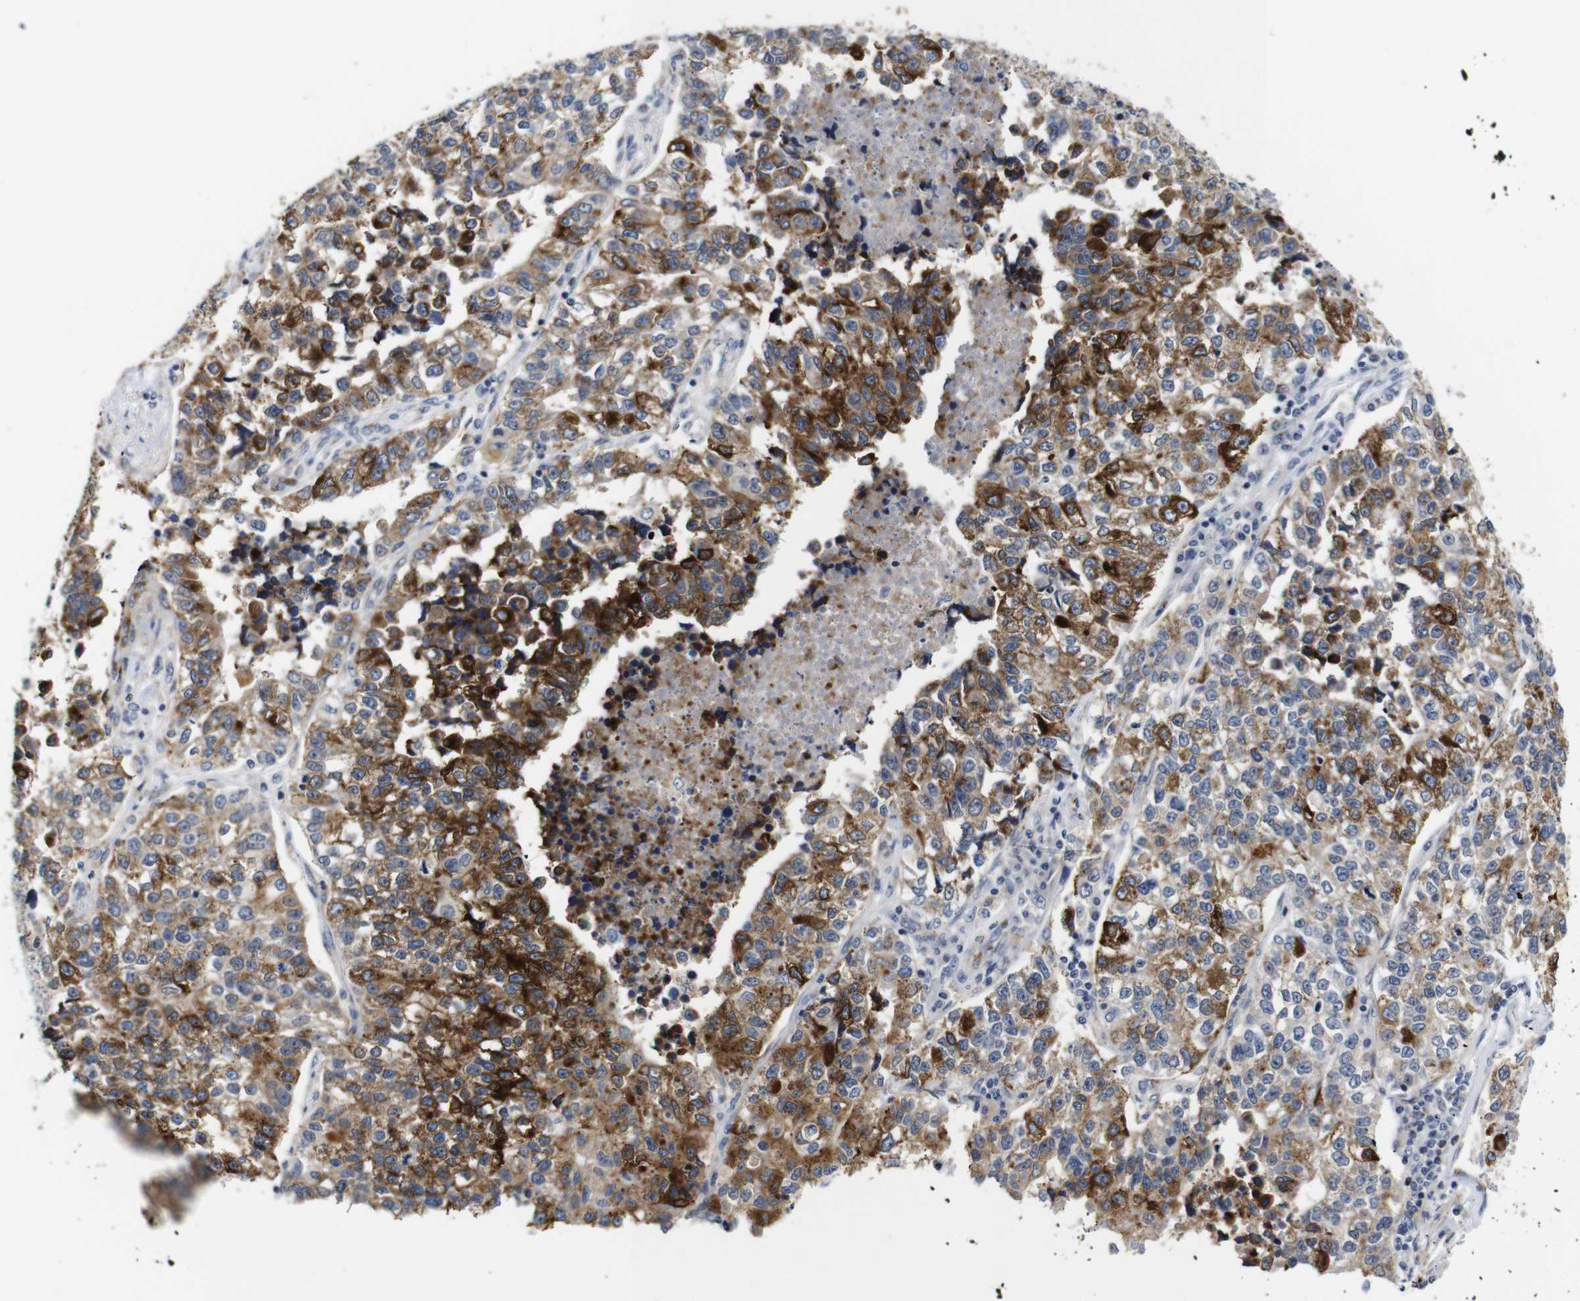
{"staining": {"intensity": "strong", "quantity": ">75%", "location": "cytoplasmic/membranous"}, "tissue": "lung cancer", "cell_type": "Tumor cells", "image_type": "cancer", "snomed": [{"axis": "morphology", "description": "Adenocarcinoma, NOS"}, {"axis": "topography", "description": "Lung"}], "caption": "Adenocarcinoma (lung) stained with DAB (3,3'-diaminobenzidine) immunohistochemistry (IHC) reveals high levels of strong cytoplasmic/membranous expression in approximately >75% of tumor cells. Immunohistochemistry stains the protein of interest in brown and the nuclei are stained blue.", "gene": "FURIN", "patient": {"sex": "male", "age": 49}}